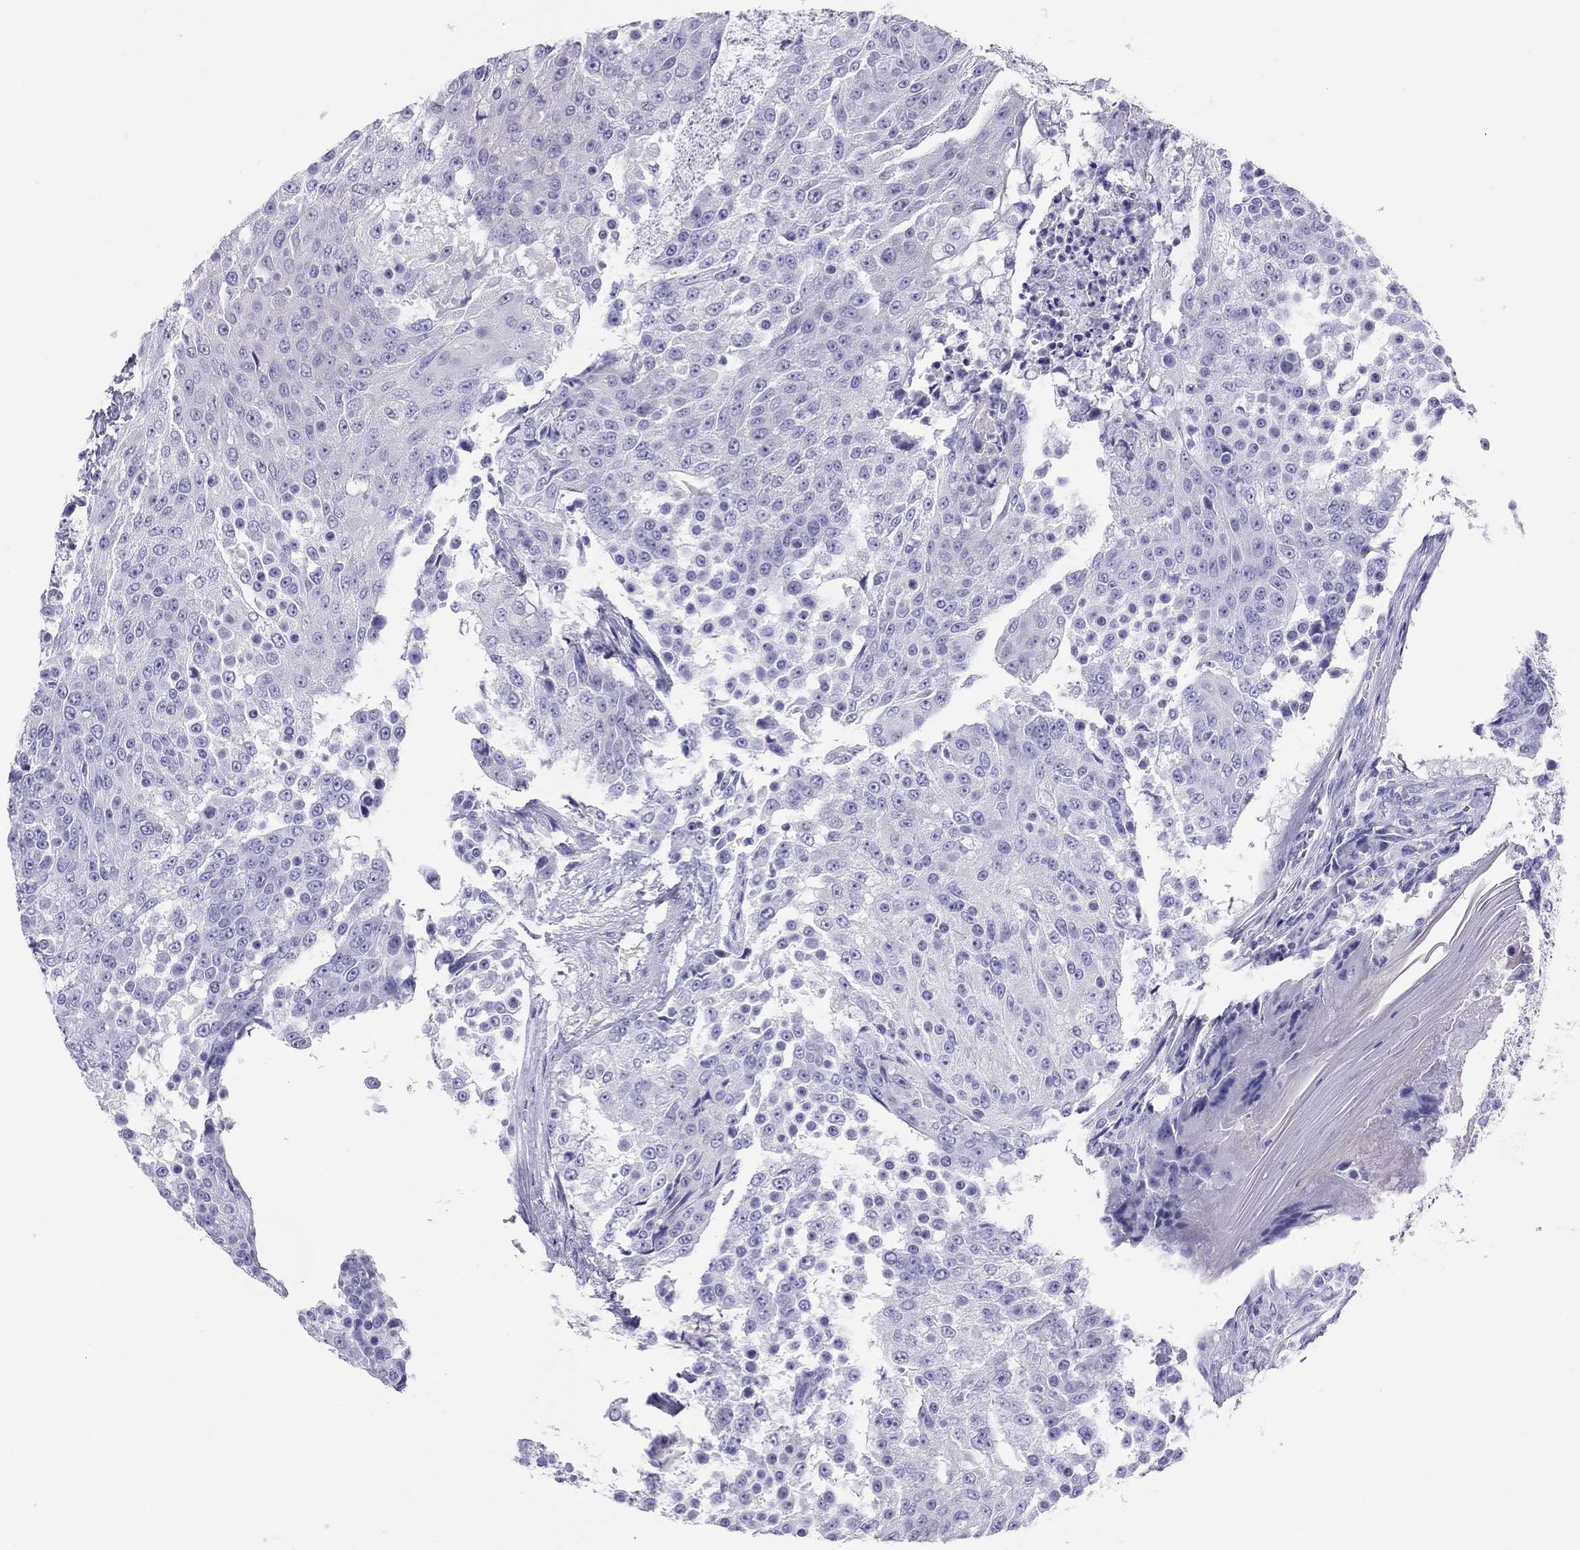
{"staining": {"intensity": "negative", "quantity": "none", "location": "none"}, "tissue": "urothelial cancer", "cell_type": "Tumor cells", "image_type": "cancer", "snomed": [{"axis": "morphology", "description": "Urothelial carcinoma, High grade"}, {"axis": "topography", "description": "Urinary bladder"}], "caption": "The photomicrograph displays no staining of tumor cells in urothelial cancer. (DAB (3,3'-diaminobenzidine) IHC with hematoxylin counter stain).", "gene": "PSMB11", "patient": {"sex": "female", "age": 63}}